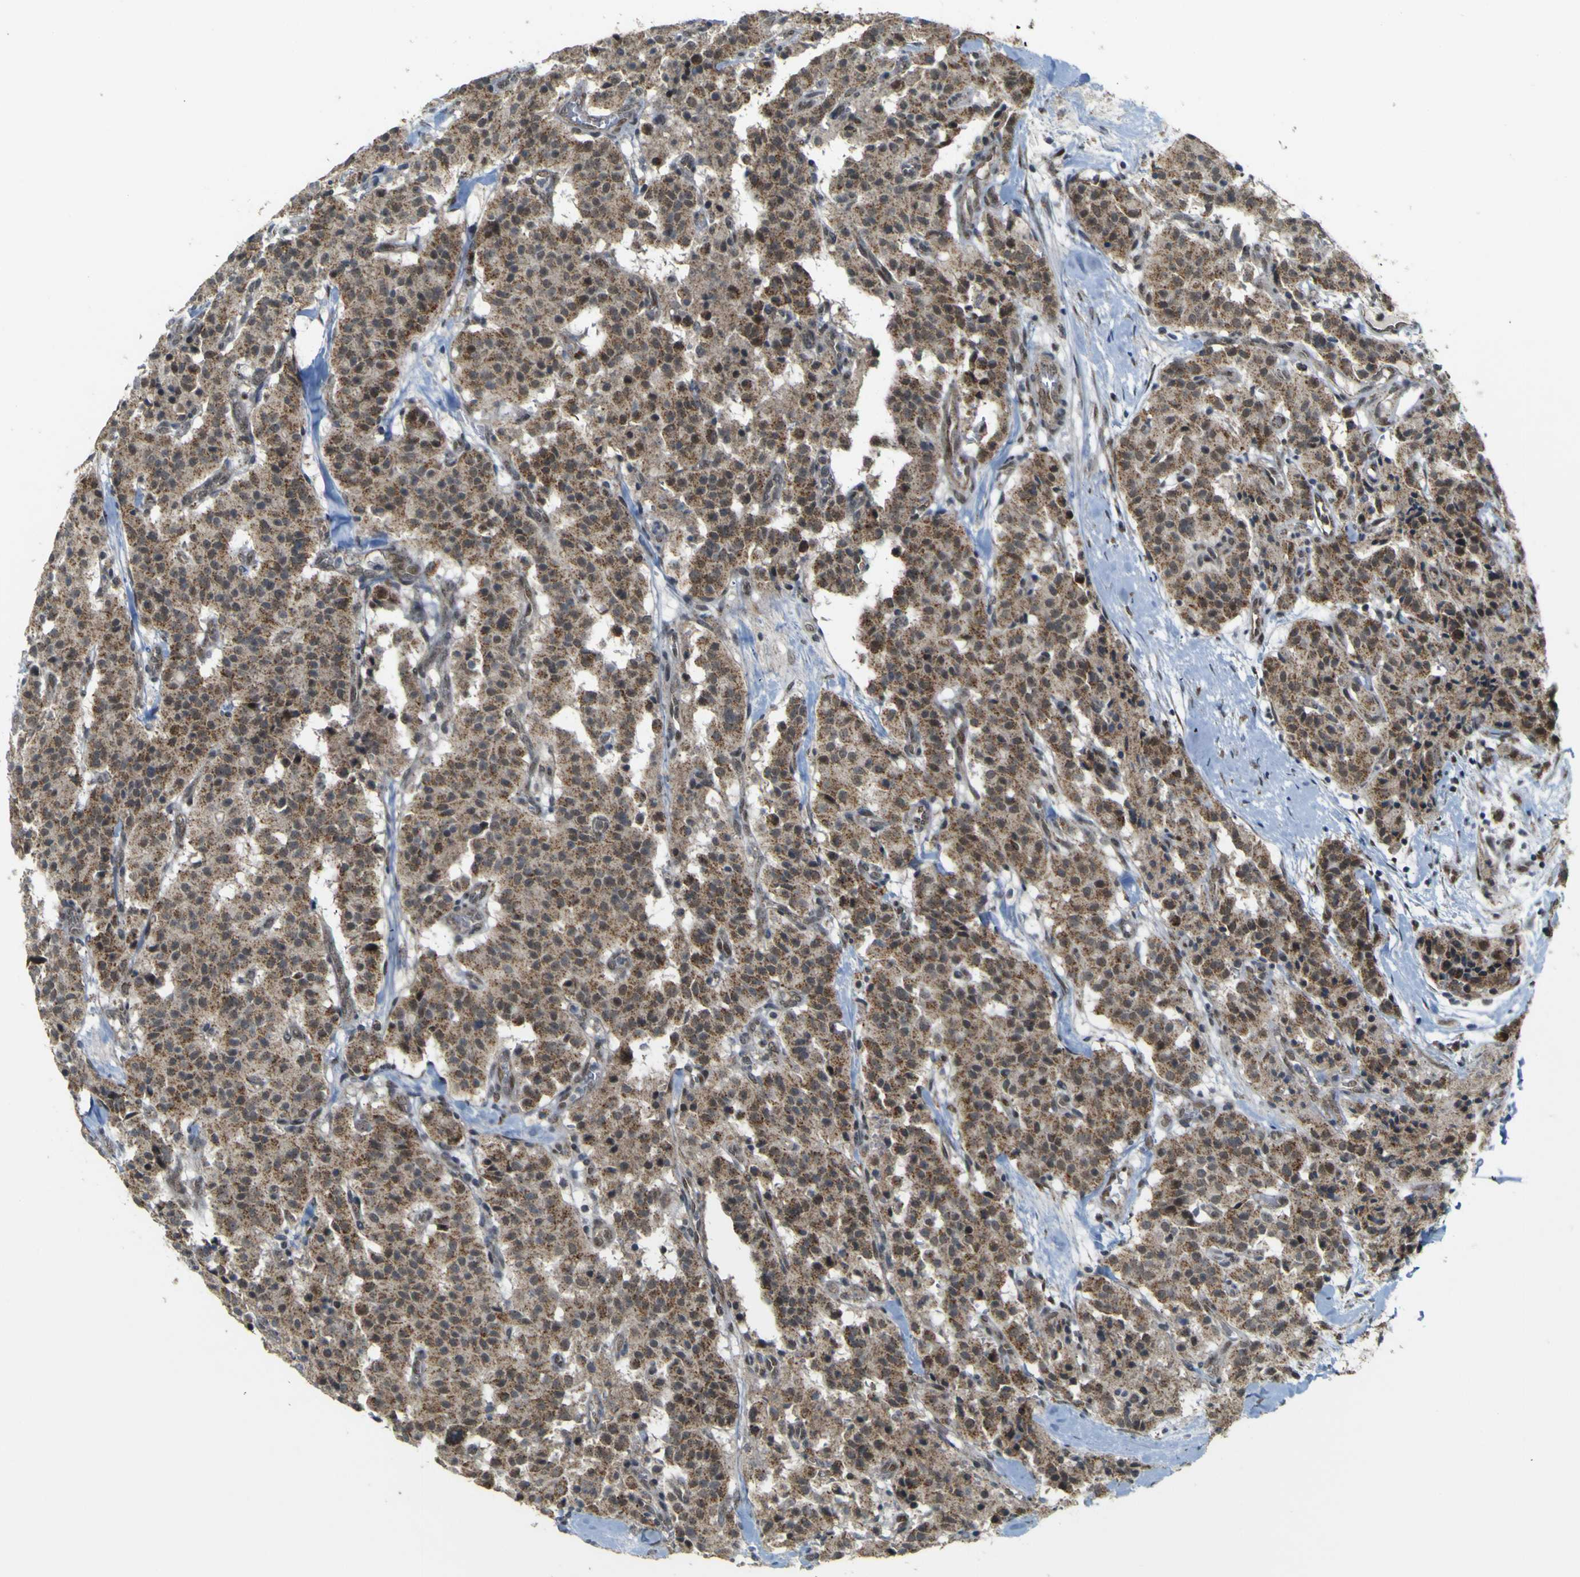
{"staining": {"intensity": "moderate", "quantity": ">75%", "location": "cytoplasmic/membranous,nuclear"}, "tissue": "carcinoid", "cell_type": "Tumor cells", "image_type": "cancer", "snomed": [{"axis": "morphology", "description": "Carcinoid, malignant, NOS"}, {"axis": "topography", "description": "Lung"}], "caption": "Carcinoid stained with DAB (3,3'-diaminobenzidine) immunohistochemistry (IHC) exhibits medium levels of moderate cytoplasmic/membranous and nuclear staining in approximately >75% of tumor cells.", "gene": "ACBD5", "patient": {"sex": "male", "age": 30}}